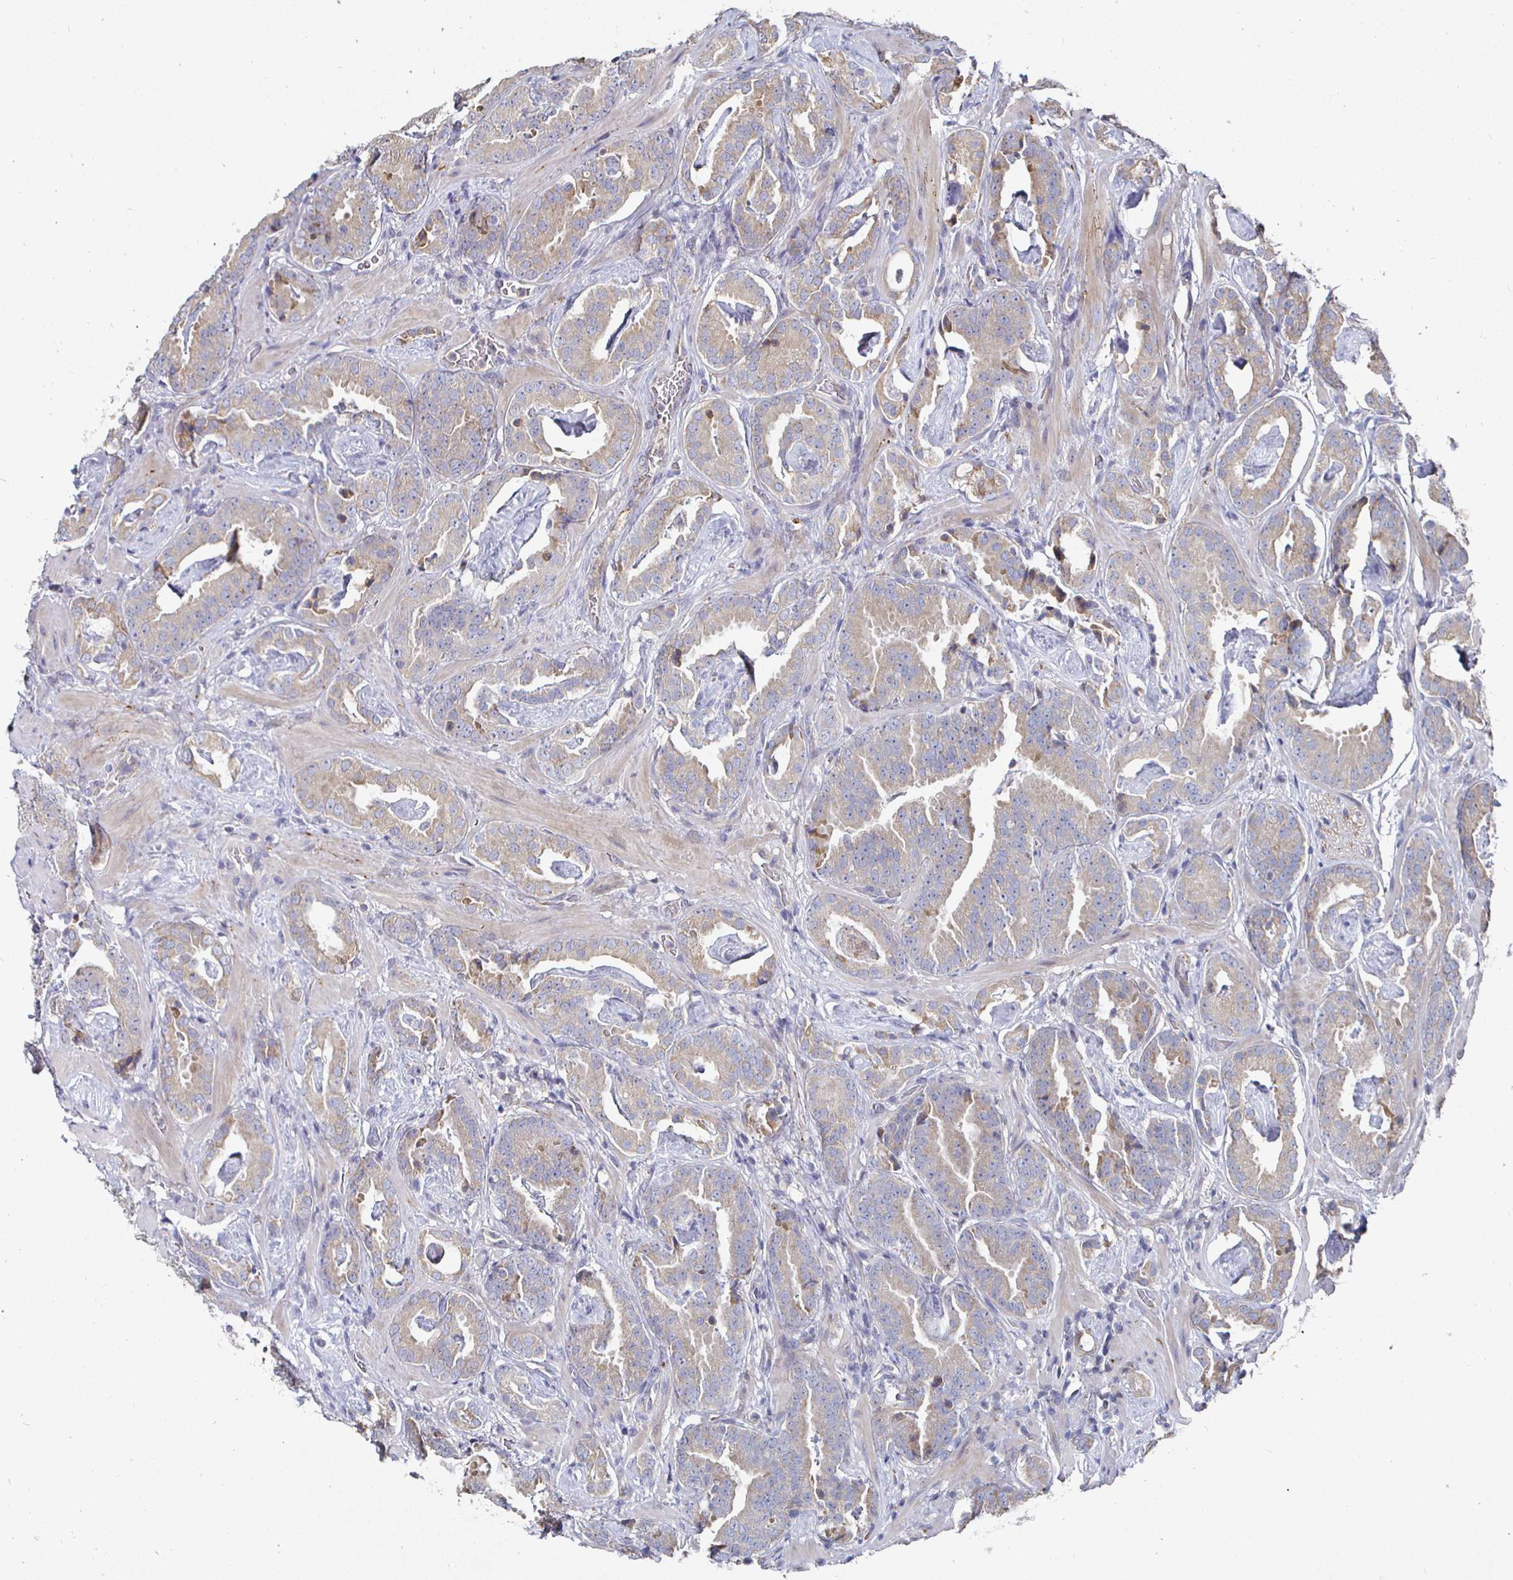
{"staining": {"intensity": "weak", "quantity": ">75%", "location": "cytoplasmic/membranous"}, "tissue": "prostate cancer", "cell_type": "Tumor cells", "image_type": "cancer", "snomed": [{"axis": "morphology", "description": "Adenocarcinoma, Low grade"}, {"axis": "topography", "description": "Prostate"}], "caption": "Immunohistochemical staining of human low-grade adenocarcinoma (prostate) shows low levels of weak cytoplasmic/membranous expression in about >75% of tumor cells. (DAB (3,3'-diaminobenzidine) IHC with brightfield microscopy, high magnification).", "gene": "NRSN1", "patient": {"sex": "male", "age": 62}}